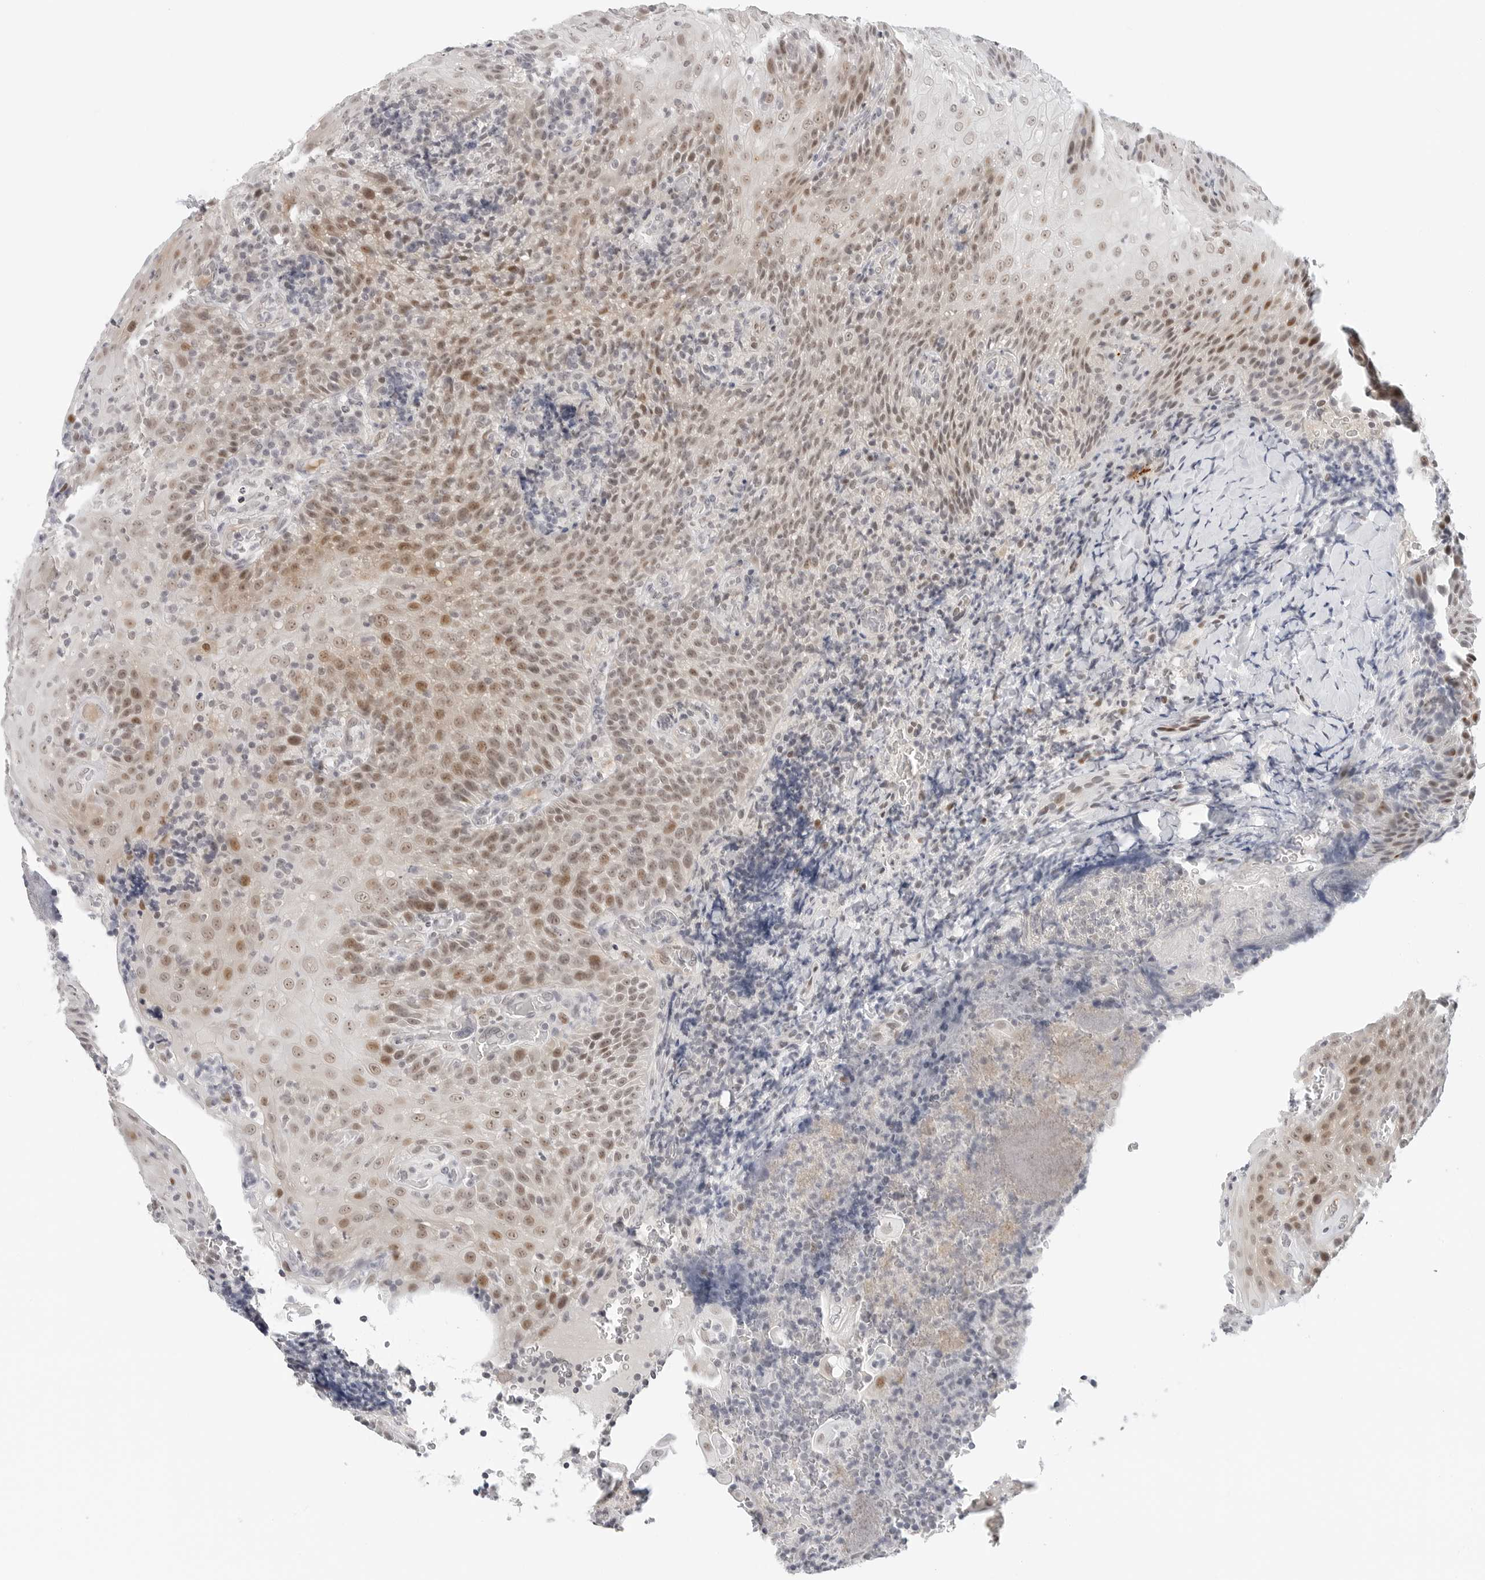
{"staining": {"intensity": "negative", "quantity": "none", "location": "none"}, "tissue": "tonsil", "cell_type": "Germinal center cells", "image_type": "normal", "snomed": [{"axis": "morphology", "description": "Normal tissue, NOS"}, {"axis": "topography", "description": "Tonsil"}], "caption": "High power microscopy photomicrograph of an immunohistochemistry histopathology image of unremarkable tonsil, revealing no significant staining in germinal center cells. (DAB immunohistochemistry (IHC) with hematoxylin counter stain).", "gene": "TSEN2", "patient": {"sex": "male", "age": 37}}